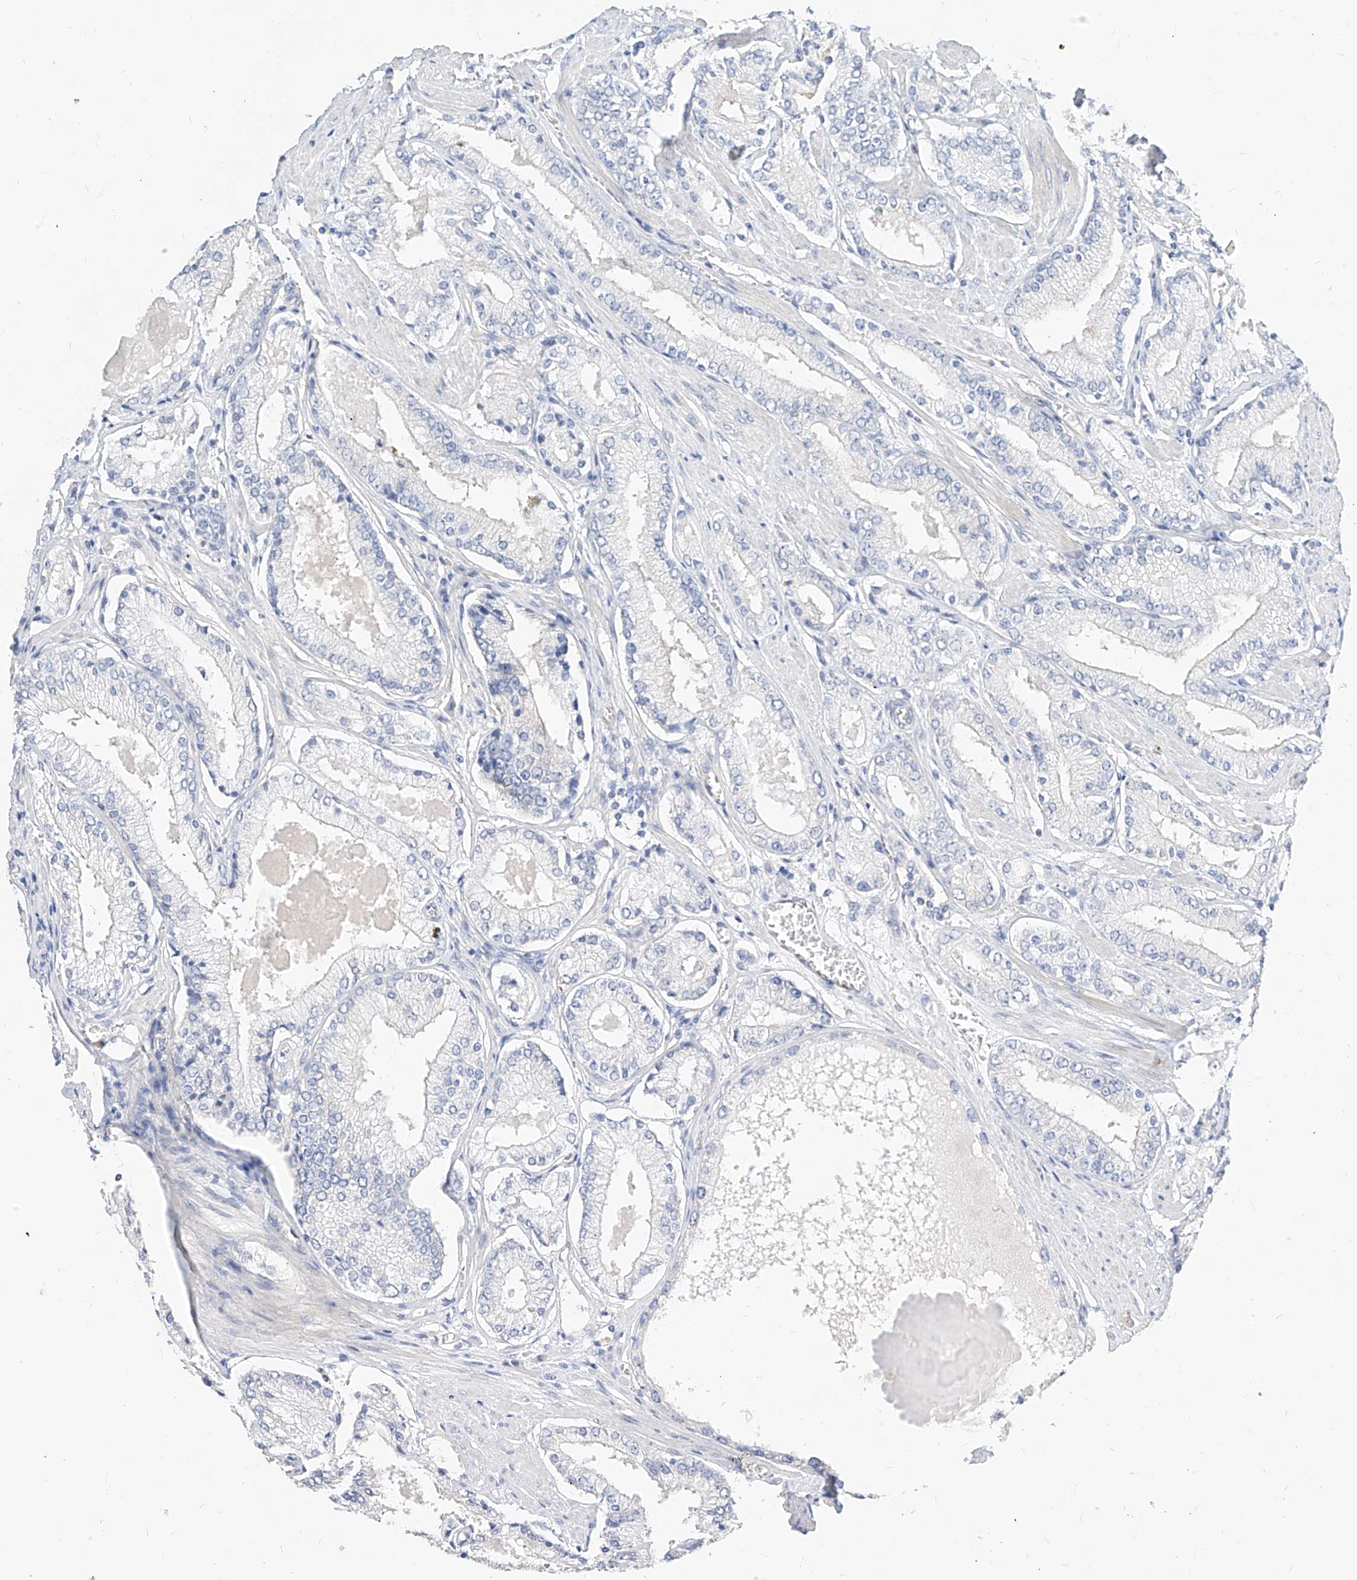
{"staining": {"intensity": "negative", "quantity": "none", "location": "none"}, "tissue": "prostate cancer", "cell_type": "Tumor cells", "image_type": "cancer", "snomed": [{"axis": "morphology", "description": "Adenocarcinoma, Low grade"}, {"axis": "topography", "description": "Prostate"}], "caption": "Tumor cells show no significant staining in low-grade adenocarcinoma (prostate).", "gene": "SCGB2A1", "patient": {"sex": "male", "age": 54}}